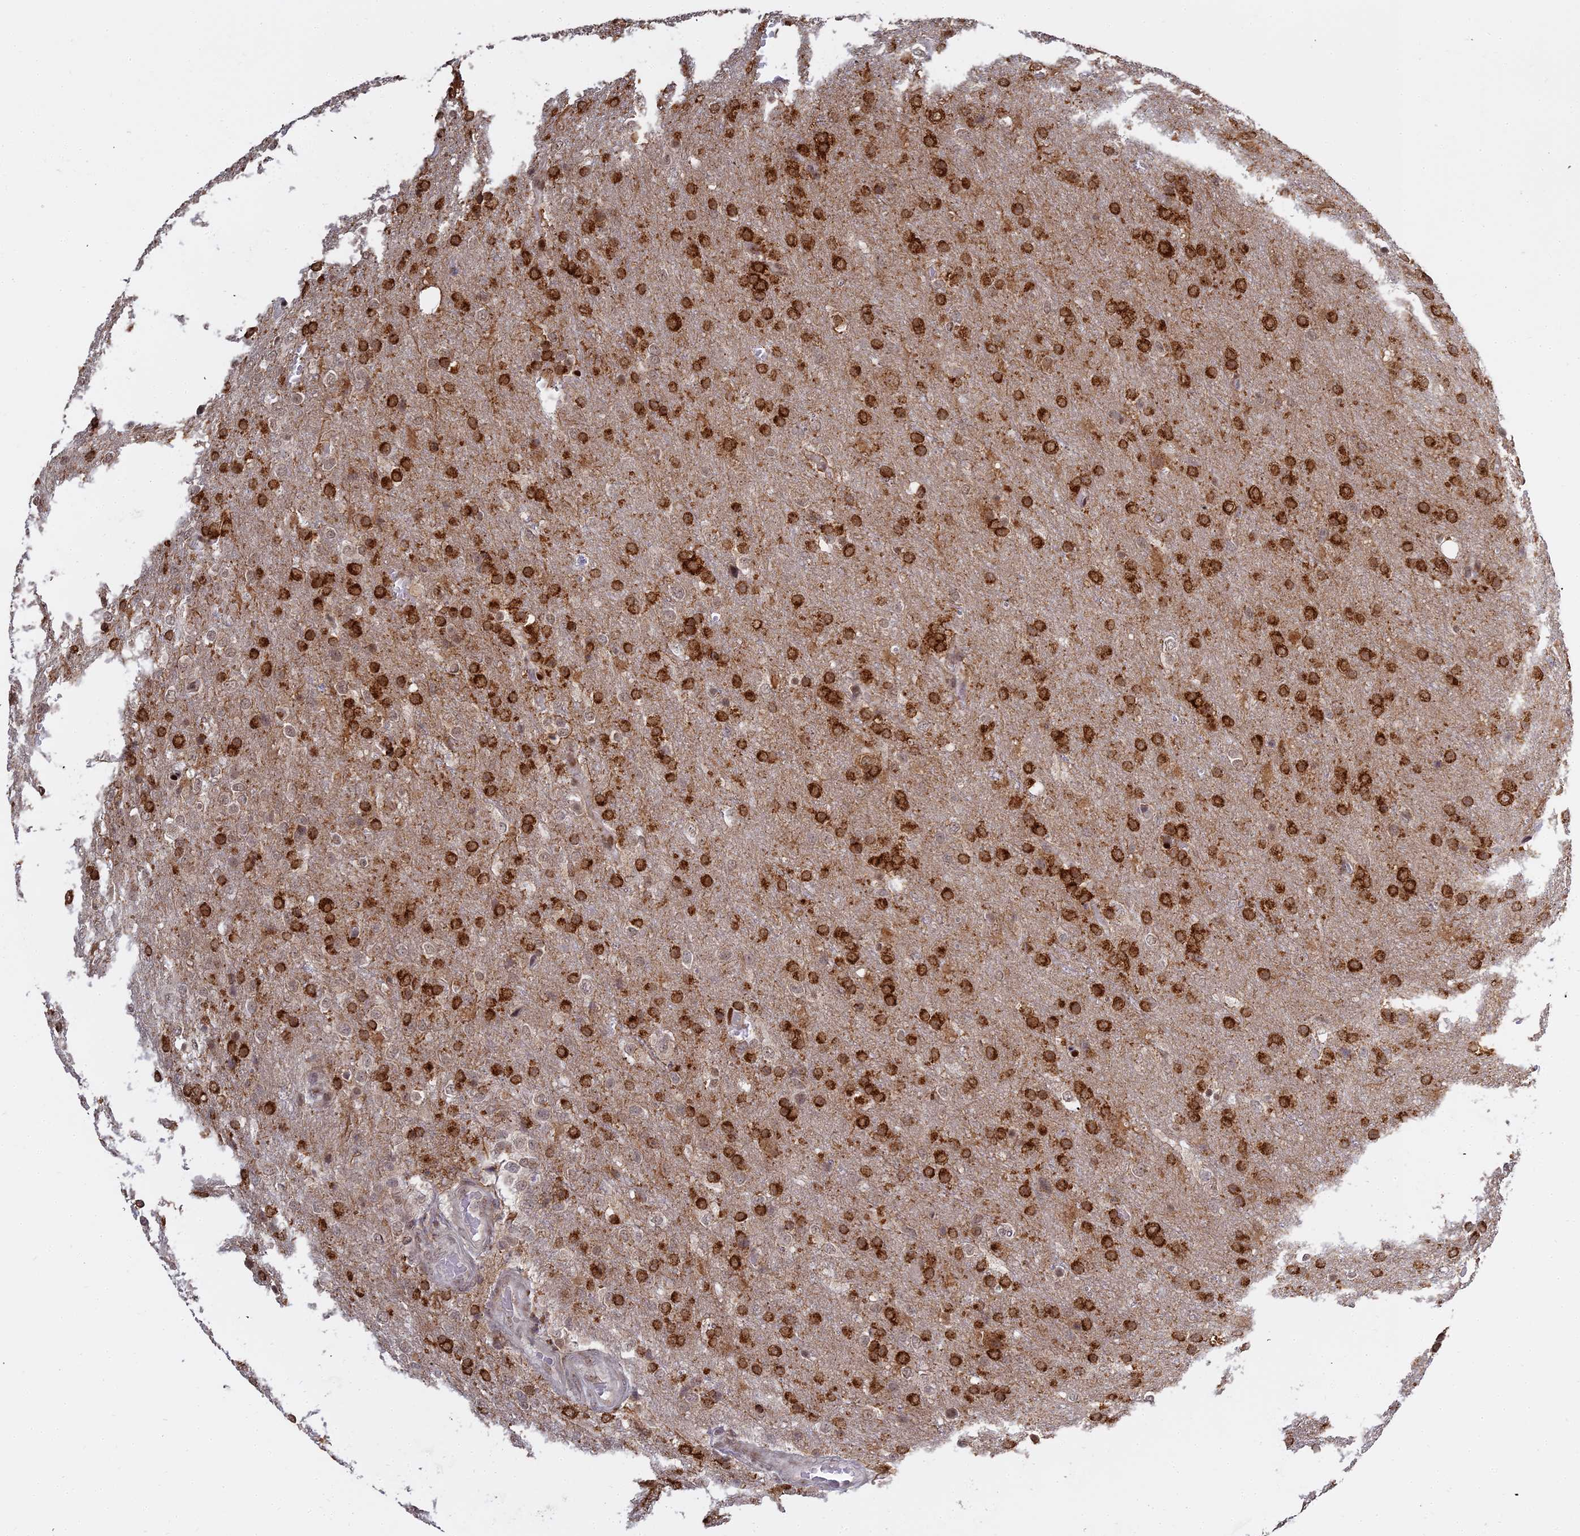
{"staining": {"intensity": "strong", "quantity": "25%-75%", "location": "cytoplasmic/membranous"}, "tissue": "glioma", "cell_type": "Tumor cells", "image_type": "cancer", "snomed": [{"axis": "morphology", "description": "Glioma, malignant, High grade"}, {"axis": "topography", "description": "Brain"}], "caption": "A high amount of strong cytoplasmic/membranous expression is seen in approximately 25%-75% of tumor cells in glioma tissue.", "gene": "ABCA2", "patient": {"sex": "female", "age": 74}}